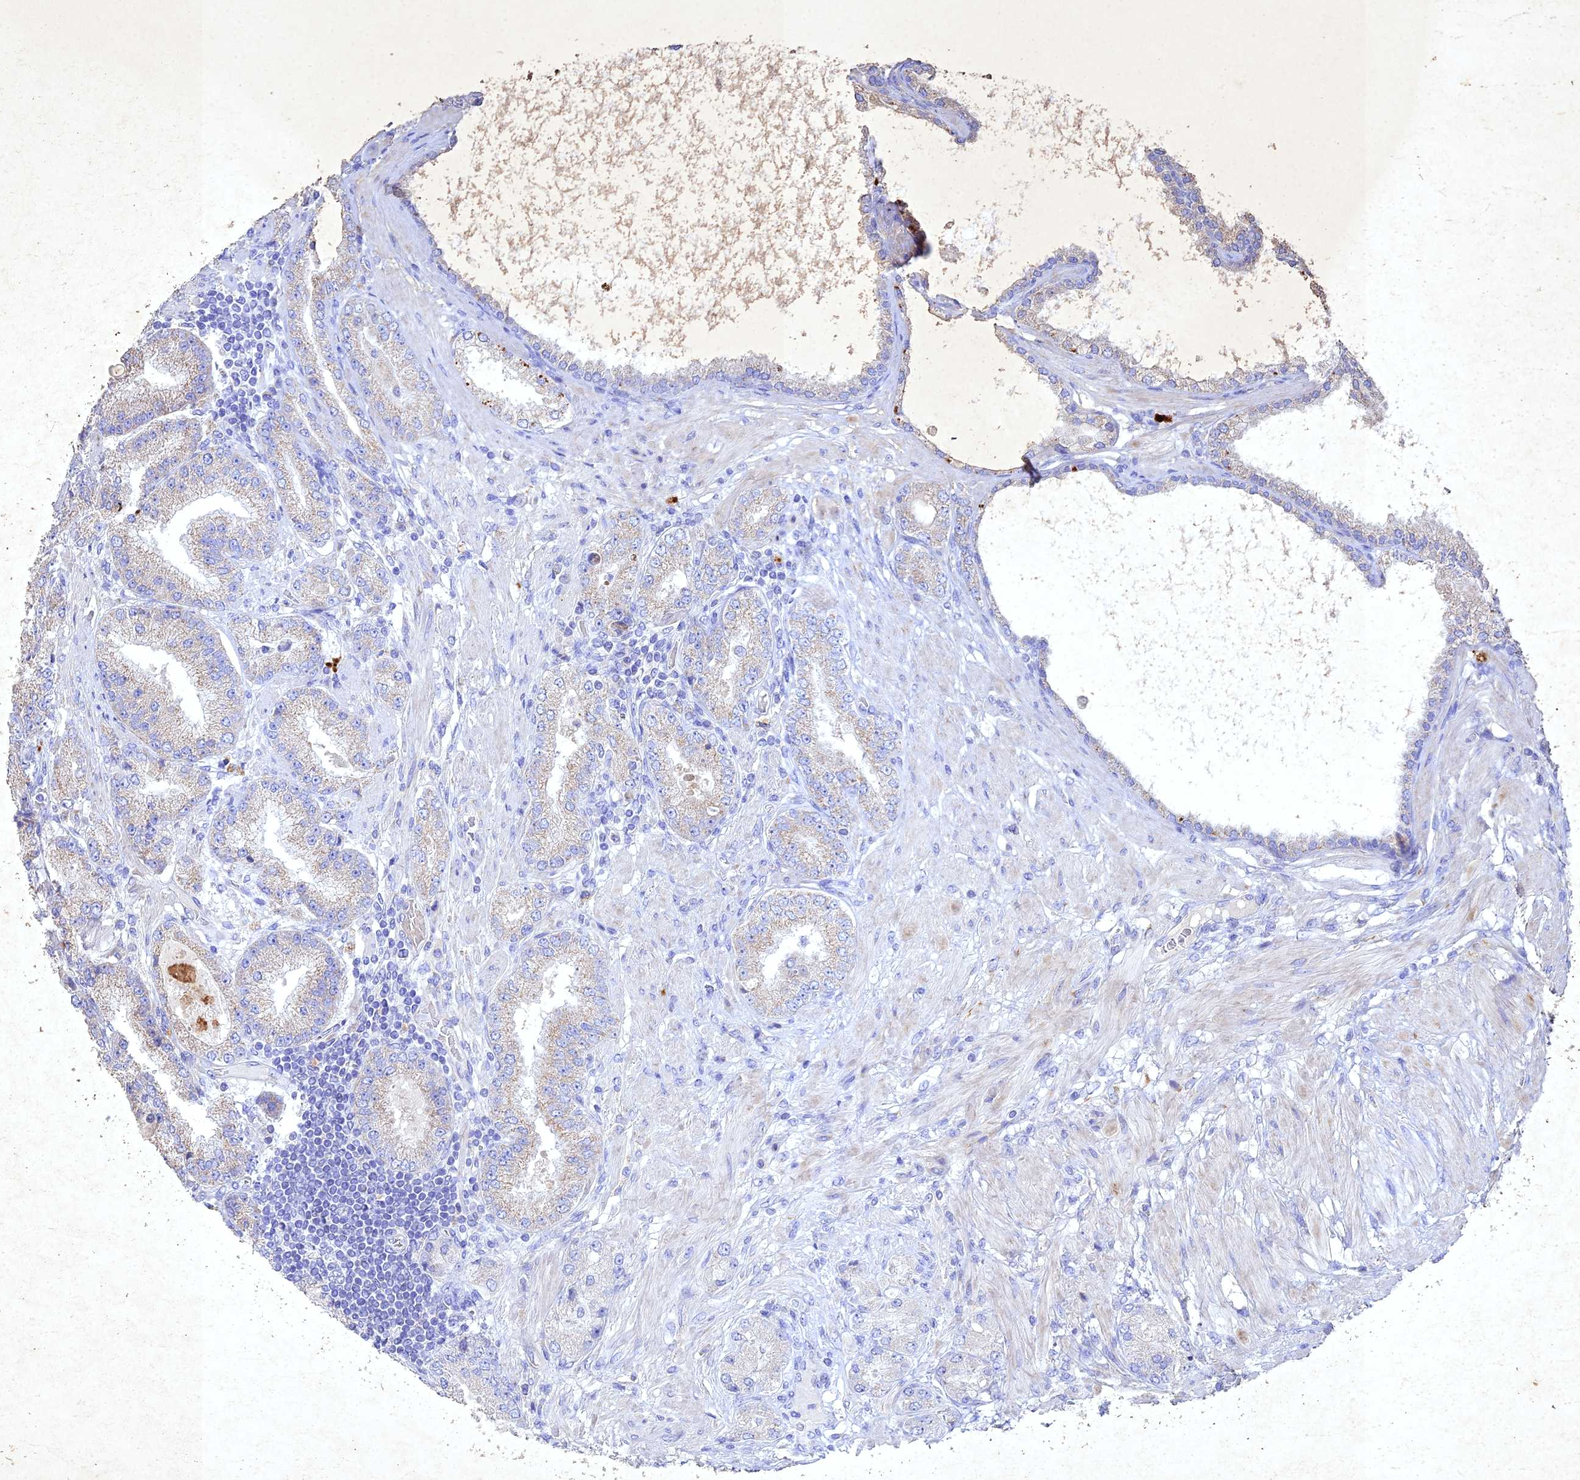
{"staining": {"intensity": "weak", "quantity": "<25%", "location": "cytoplasmic/membranous"}, "tissue": "prostate cancer", "cell_type": "Tumor cells", "image_type": "cancer", "snomed": [{"axis": "morphology", "description": "Adenocarcinoma, High grade"}, {"axis": "topography", "description": "Prostate"}], "caption": "Prostate cancer (high-grade adenocarcinoma) stained for a protein using immunohistochemistry demonstrates no expression tumor cells.", "gene": "NDUFV1", "patient": {"sex": "male", "age": 71}}